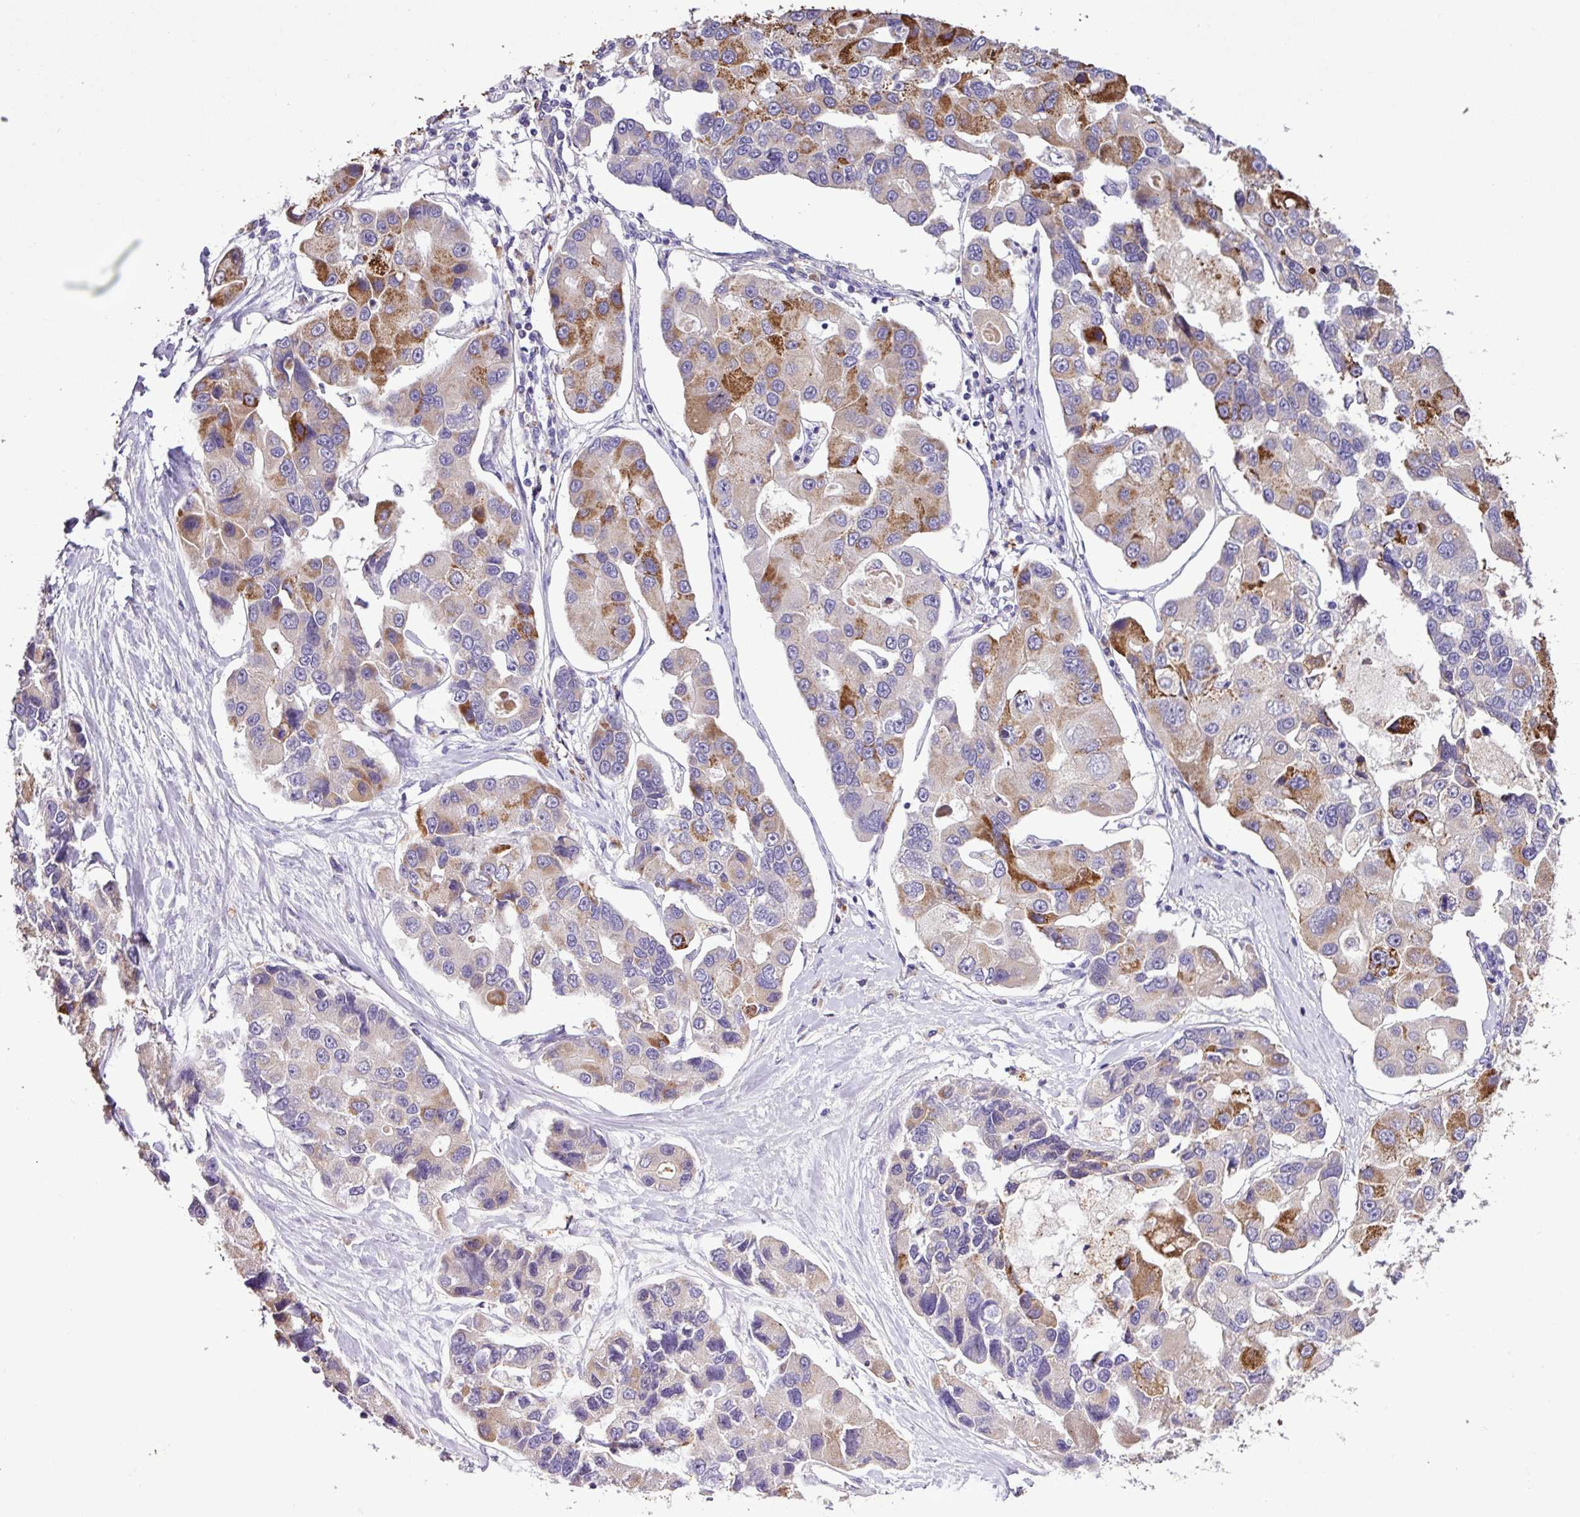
{"staining": {"intensity": "strong", "quantity": "<25%", "location": "cytoplasmic/membranous"}, "tissue": "lung cancer", "cell_type": "Tumor cells", "image_type": "cancer", "snomed": [{"axis": "morphology", "description": "Adenocarcinoma, NOS"}, {"axis": "topography", "description": "Lung"}], "caption": "Immunohistochemical staining of lung adenocarcinoma demonstrates strong cytoplasmic/membranous protein expression in about <25% of tumor cells. (DAB (3,3'-diaminobenzidine) = brown stain, brightfield microscopy at high magnification).", "gene": "ZNF266", "patient": {"sex": "female", "age": 54}}